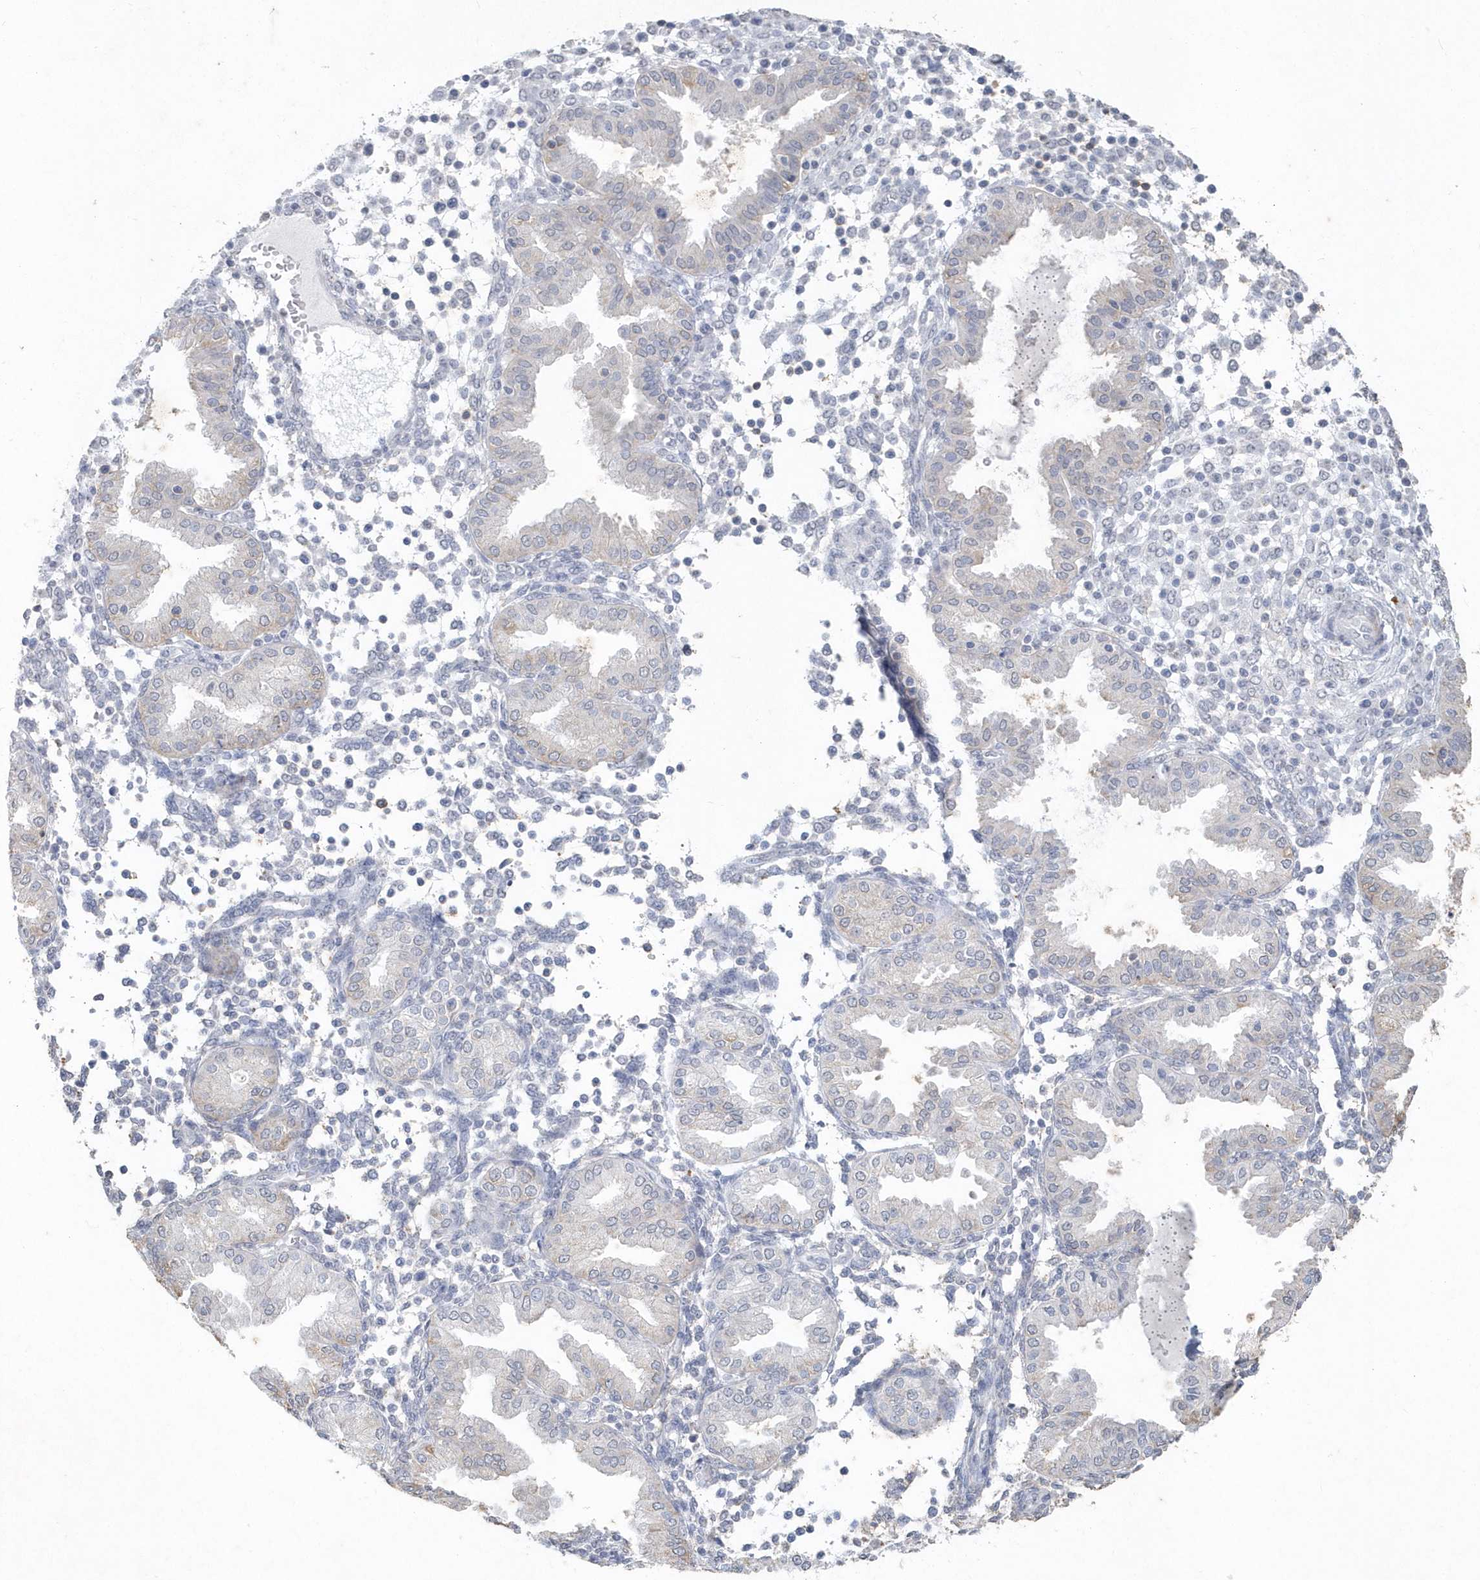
{"staining": {"intensity": "negative", "quantity": "none", "location": "none"}, "tissue": "endometrium", "cell_type": "Cells in endometrial stroma", "image_type": "normal", "snomed": [{"axis": "morphology", "description": "Normal tissue, NOS"}, {"axis": "topography", "description": "Endometrium"}], "caption": "There is no significant positivity in cells in endometrial stroma of endometrium. The staining is performed using DAB (3,3'-diaminobenzidine) brown chromogen with nuclei counter-stained in using hematoxylin.", "gene": "PDCD1", "patient": {"sex": "female", "age": 53}}